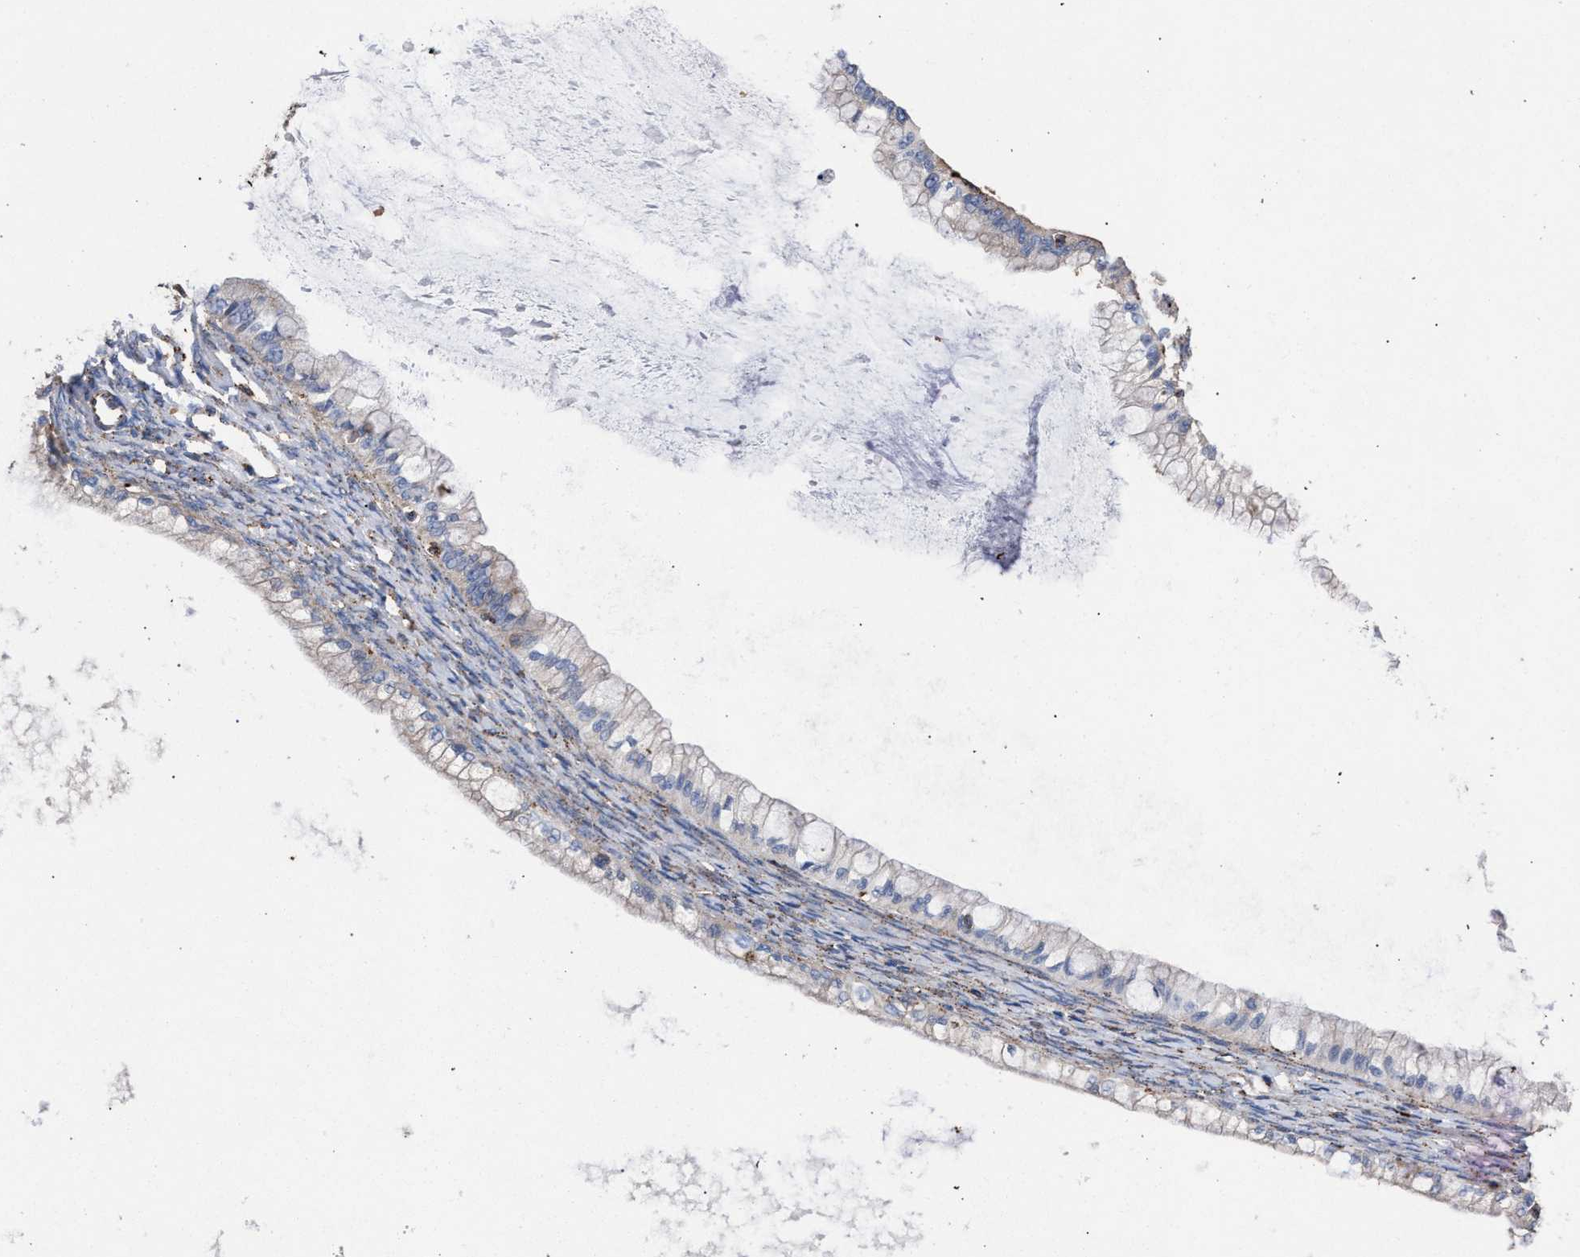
{"staining": {"intensity": "negative", "quantity": "none", "location": "none"}, "tissue": "ovarian cancer", "cell_type": "Tumor cells", "image_type": "cancer", "snomed": [{"axis": "morphology", "description": "Cystadenocarcinoma, mucinous, NOS"}, {"axis": "topography", "description": "Ovary"}], "caption": "High power microscopy image of an immunohistochemistry (IHC) photomicrograph of ovarian mucinous cystadenocarcinoma, revealing no significant expression in tumor cells.", "gene": "PPT1", "patient": {"sex": "female", "age": 57}}